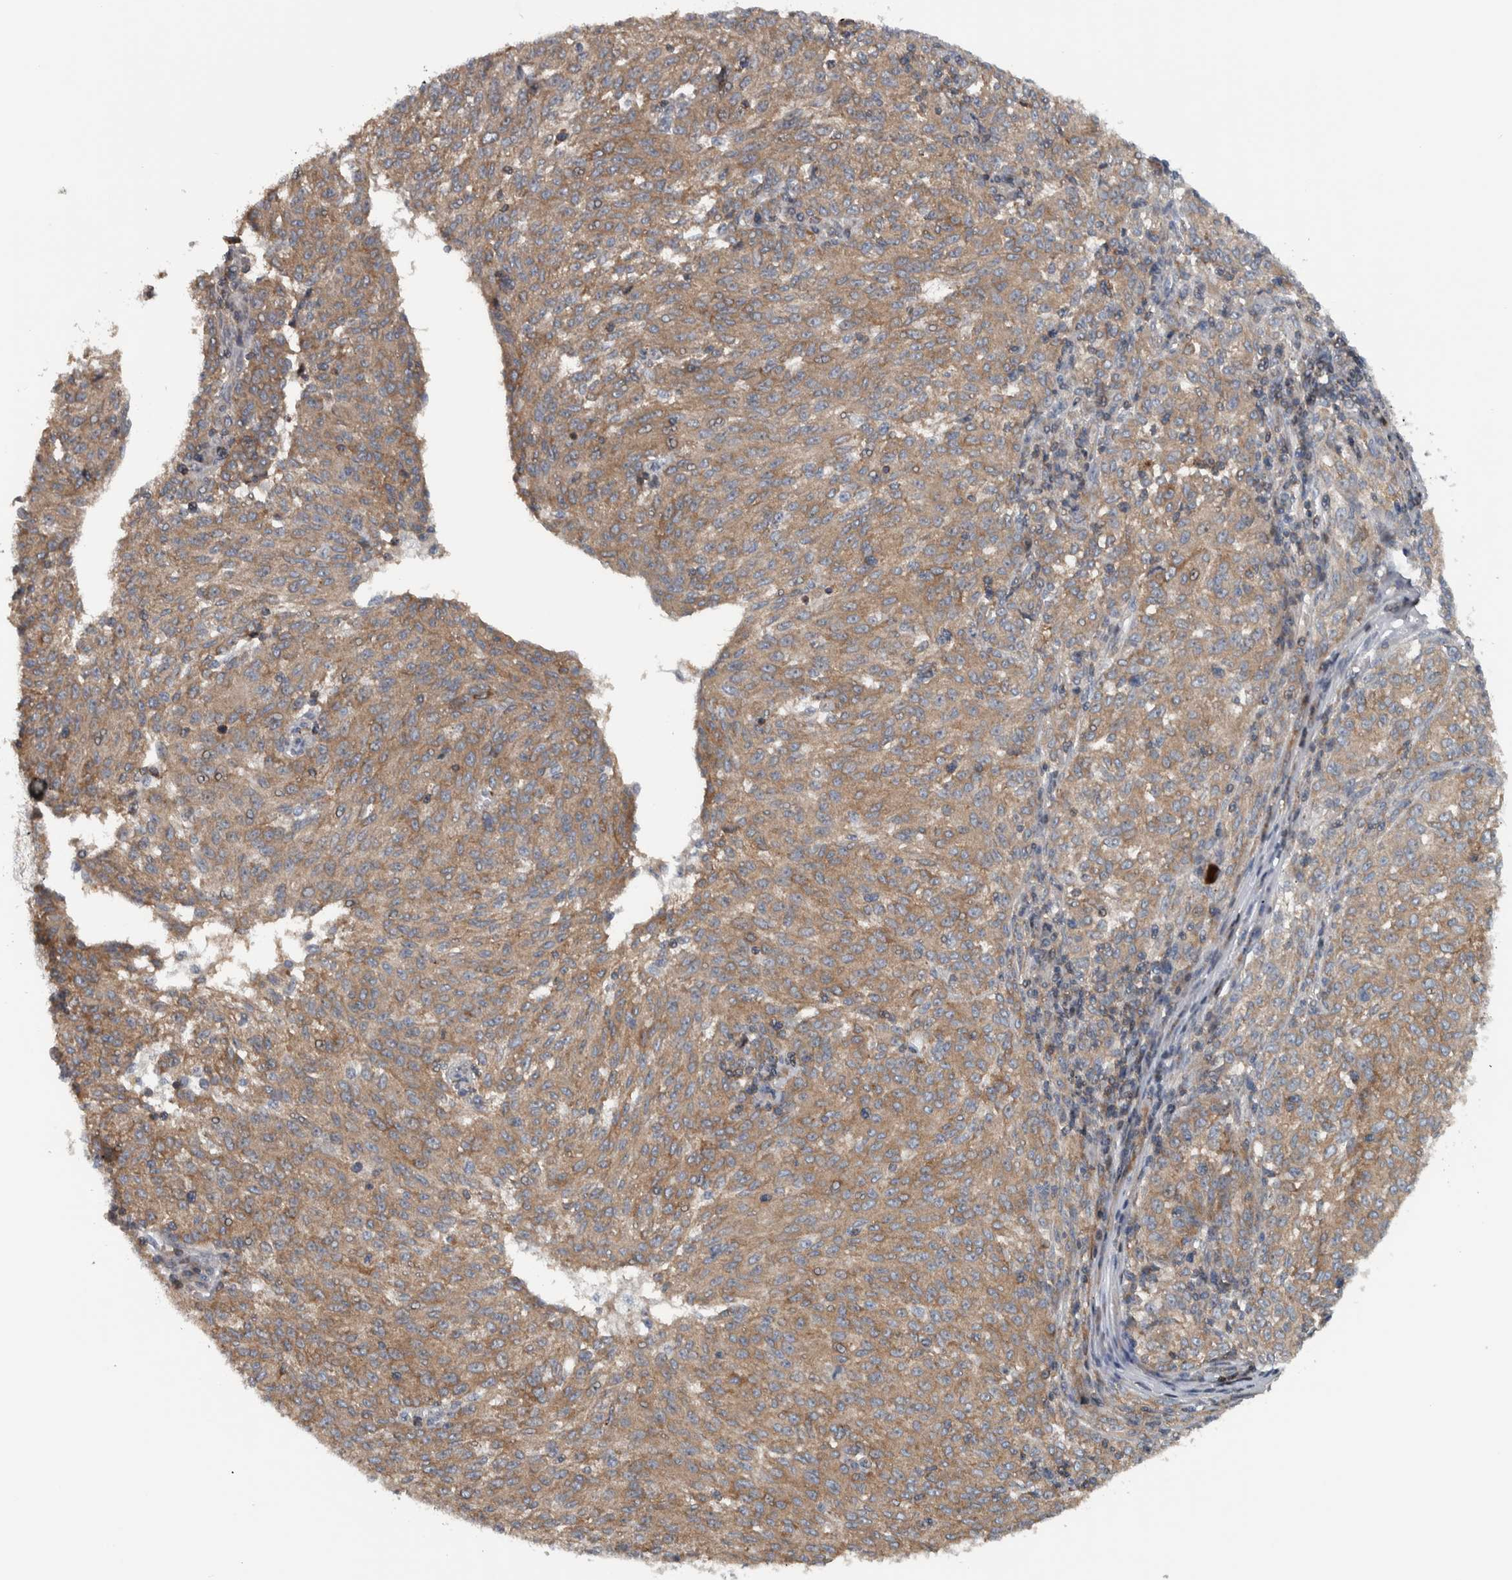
{"staining": {"intensity": "weak", "quantity": ">75%", "location": "cytoplasmic/membranous"}, "tissue": "melanoma", "cell_type": "Tumor cells", "image_type": "cancer", "snomed": [{"axis": "morphology", "description": "Malignant melanoma, NOS"}, {"axis": "topography", "description": "Skin"}], "caption": "Malignant melanoma stained with a brown dye reveals weak cytoplasmic/membranous positive expression in approximately >75% of tumor cells.", "gene": "BAIAP2L1", "patient": {"sex": "female", "age": 72}}